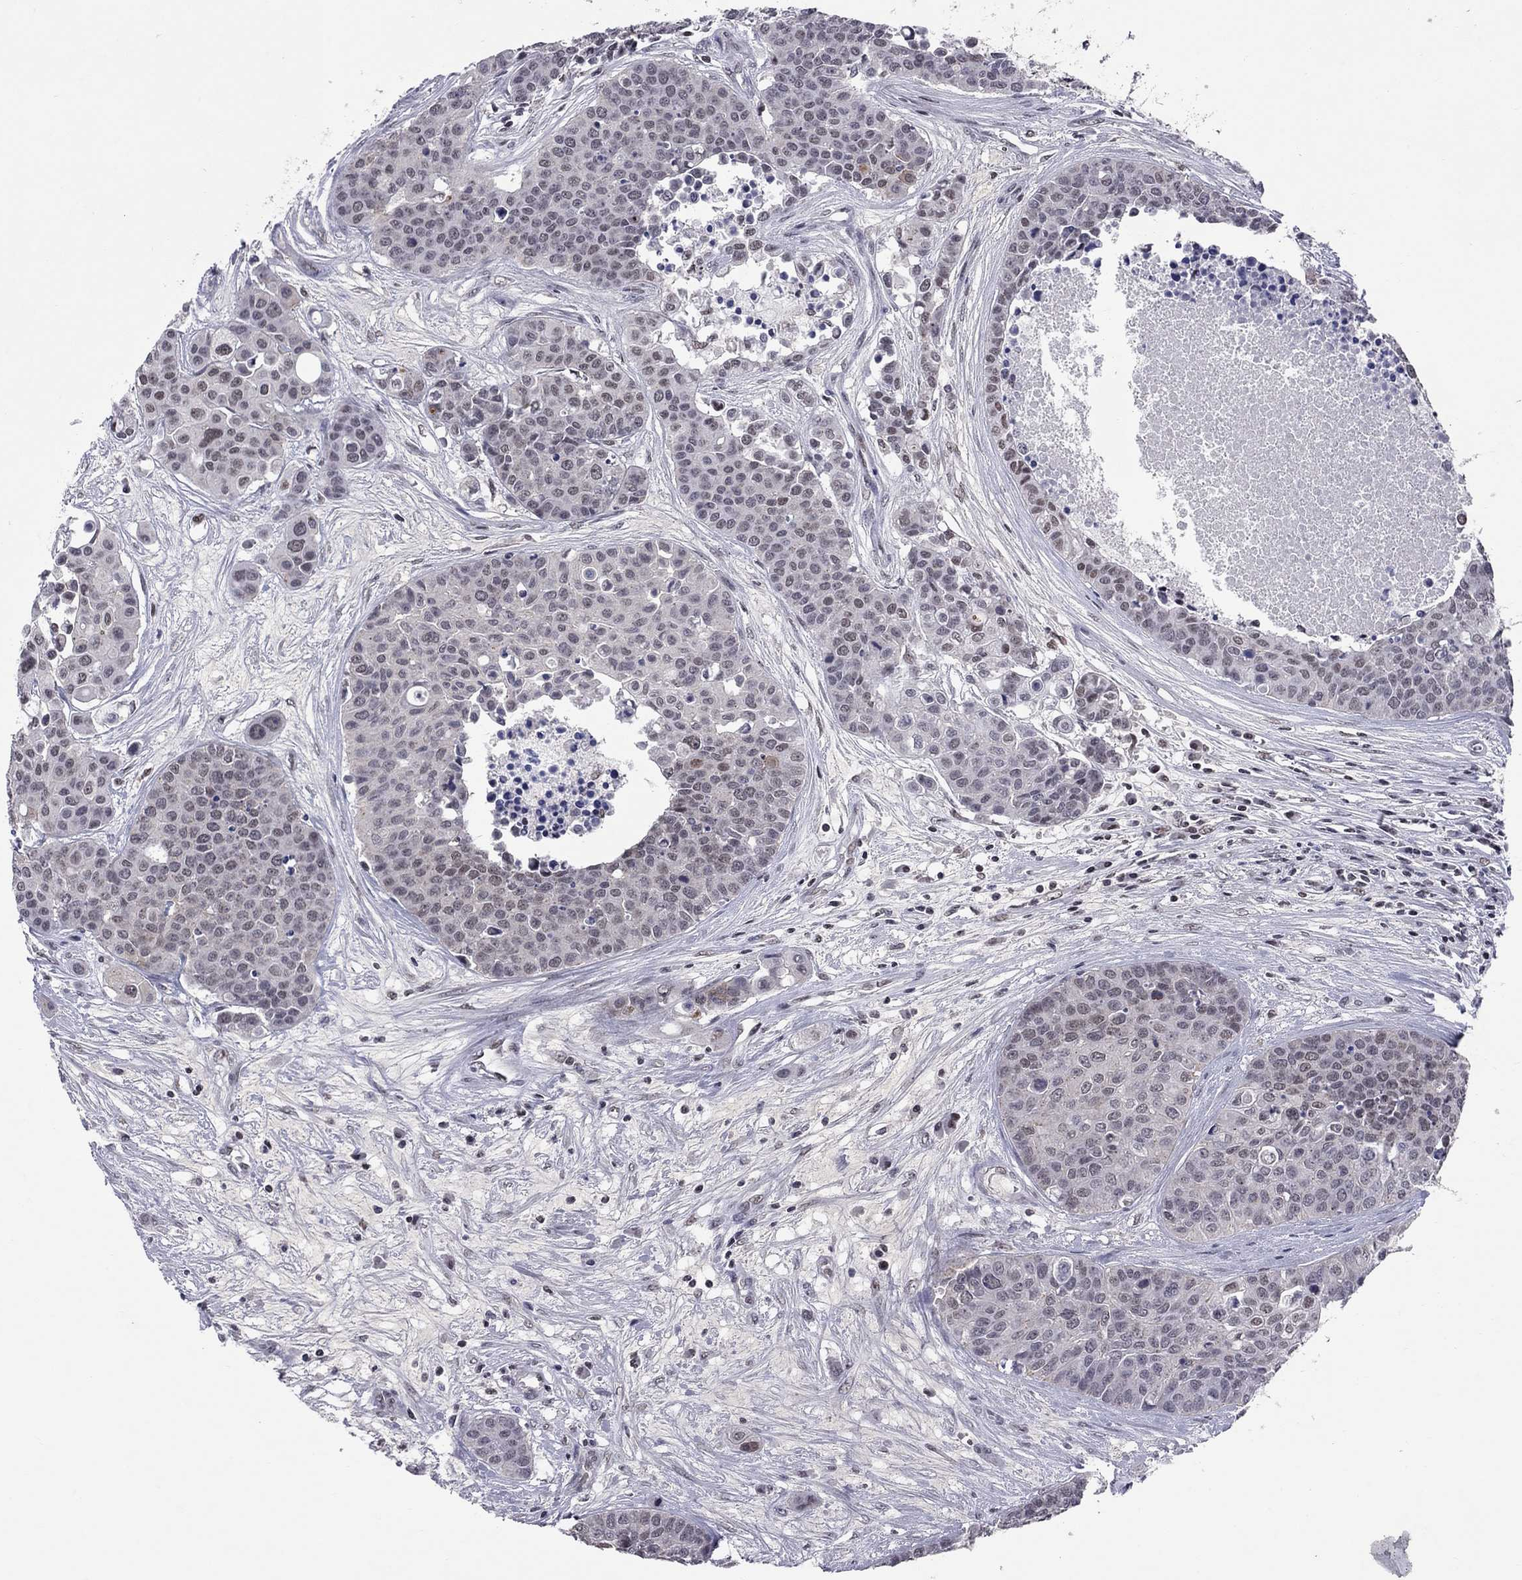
{"staining": {"intensity": "weak", "quantity": "<25%", "location": "nuclear"}, "tissue": "carcinoid", "cell_type": "Tumor cells", "image_type": "cancer", "snomed": [{"axis": "morphology", "description": "Carcinoid, malignant, NOS"}, {"axis": "topography", "description": "Colon"}], "caption": "Tumor cells show no significant staining in carcinoid. Nuclei are stained in blue.", "gene": "TAF9", "patient": {"sex": "male", "age": 81}}